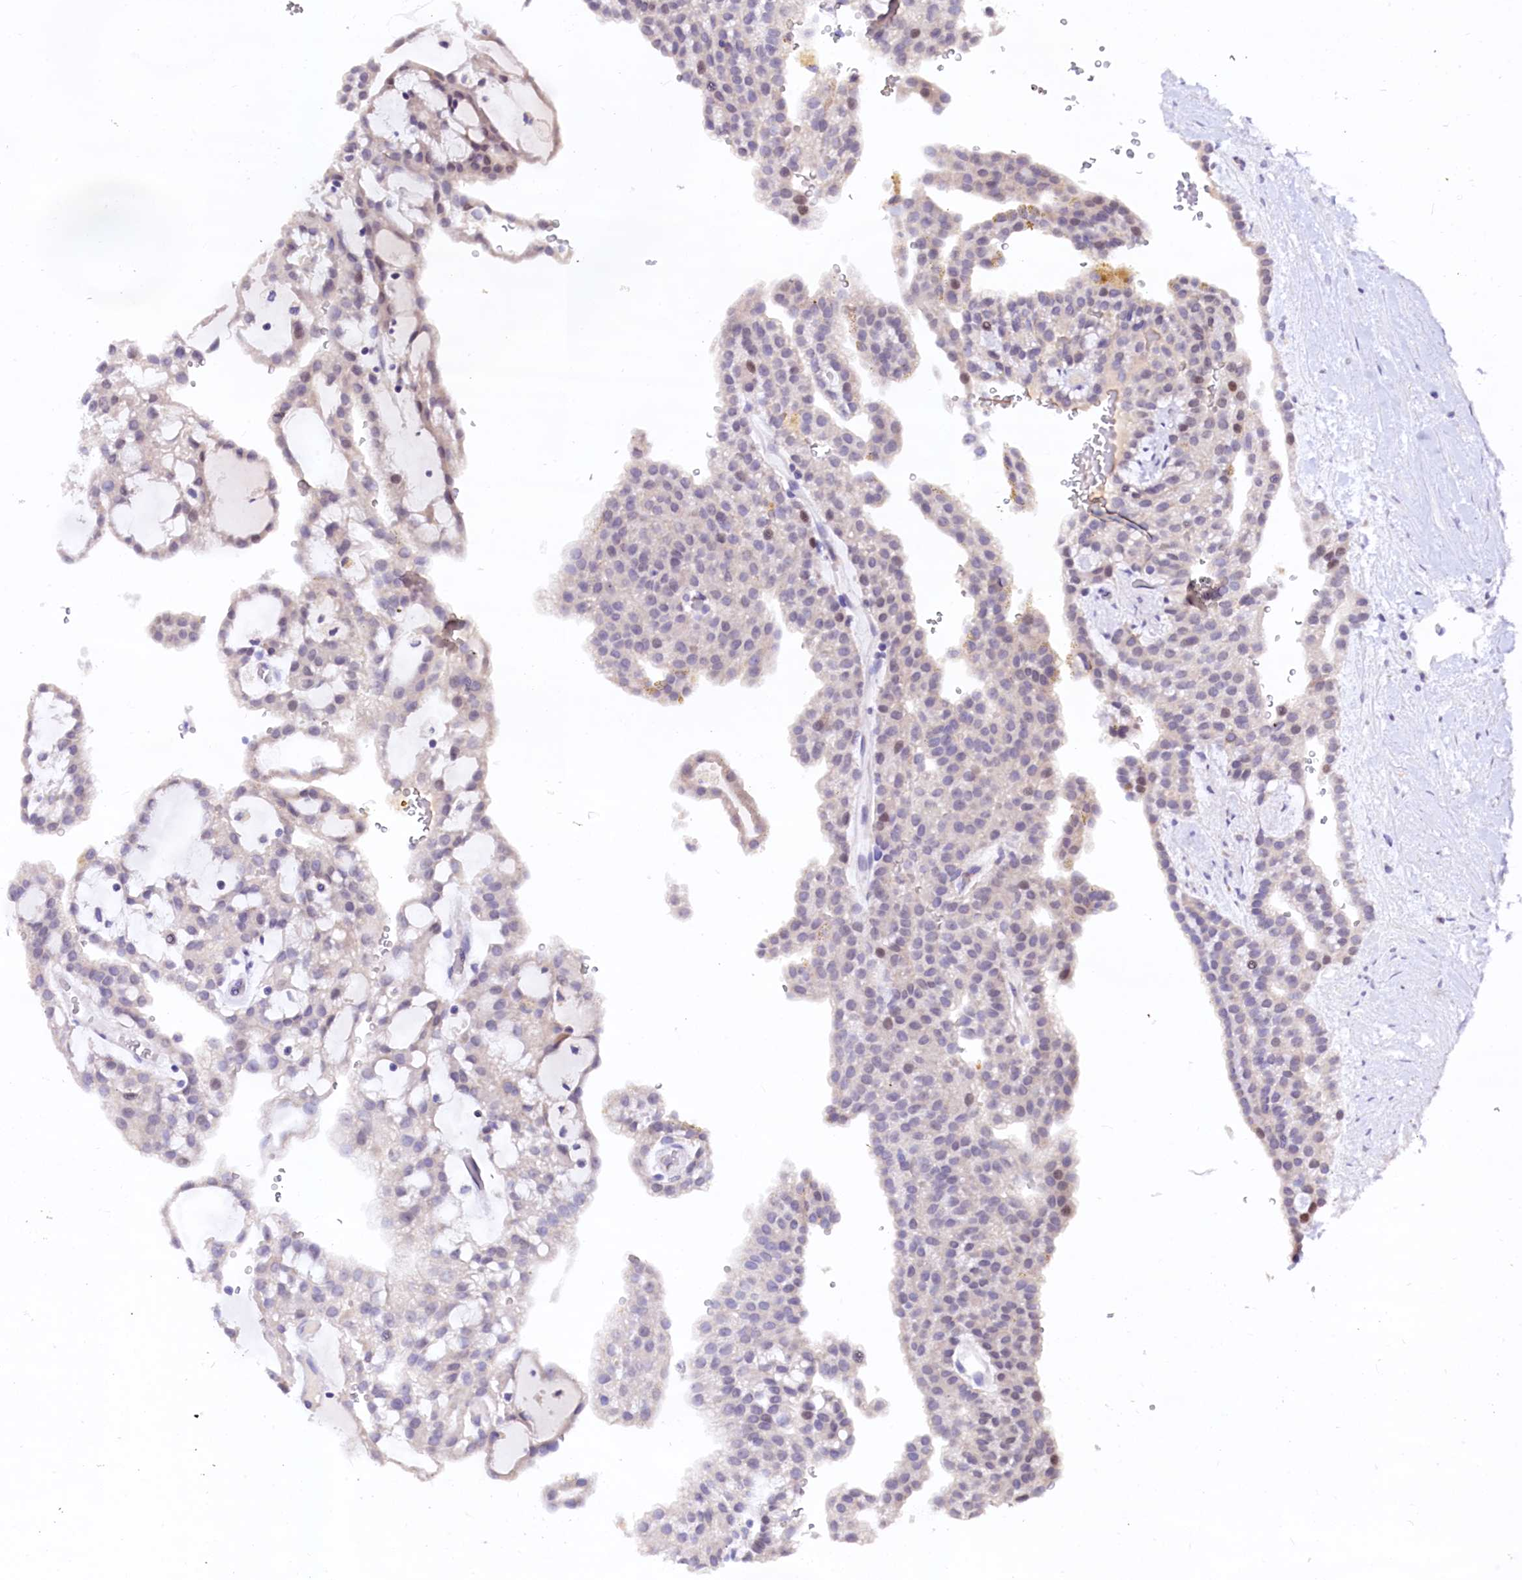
{"staining": {"intensity": "negative", "quantity": "none", "location": "none"}, "tissue": "renal cancer", "cell_type": "Tumor cells", "image_type": "cancer", "snomed": [{"axis": "morphology", "description": "Adenocarcinoma, NOS"}, {"axis": "topography", "description": "Kidney"}], "caption": "The image reveals no staining of tumor cells in adenocarcinoma (renal).", "gene": "NALF1", "patient": {"sex": "male", "age": 63}}